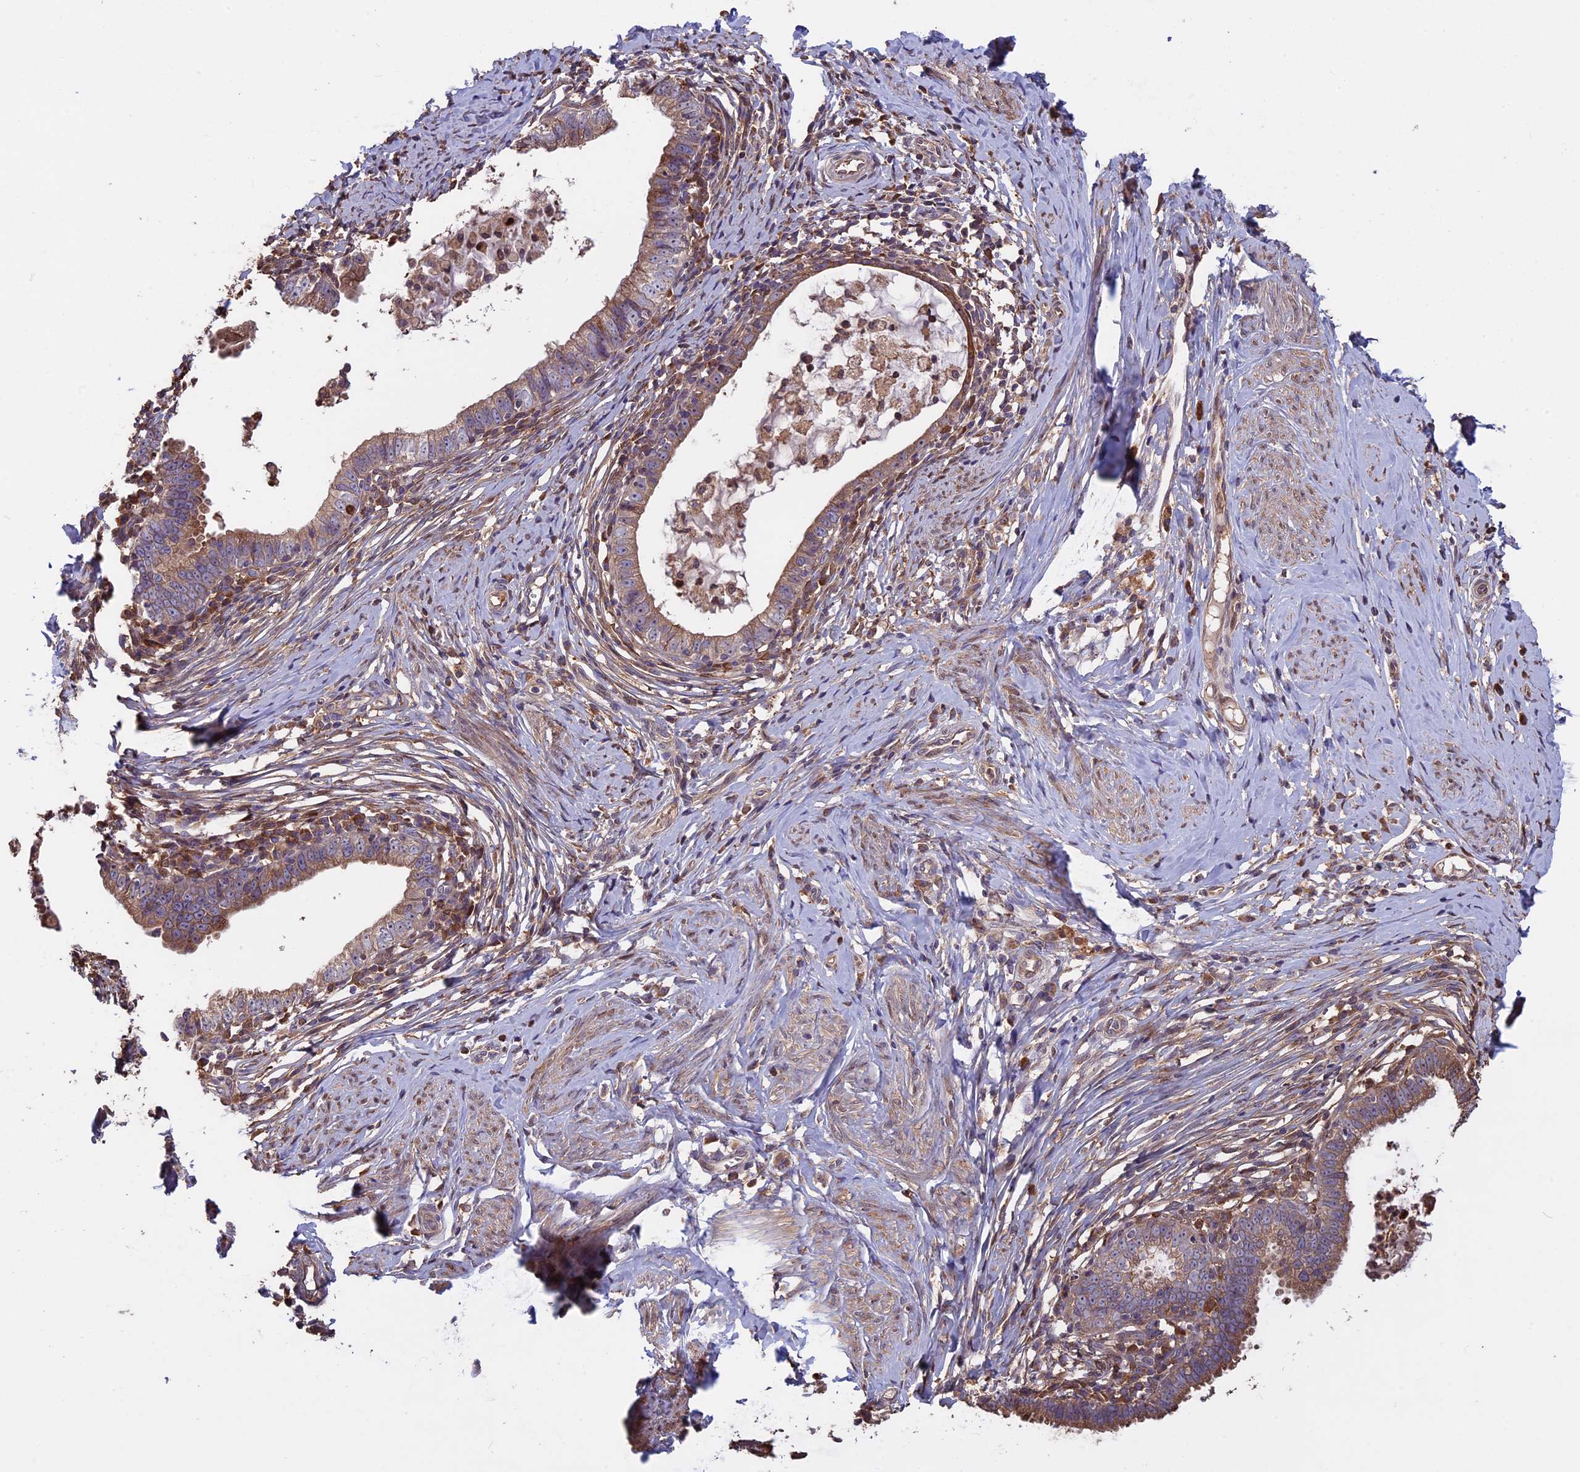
{"staining": {"intensity": "weak", "quantity": ">75%", "location": "cytoplasmic/membranous"}, "tissue": "cervical cancer", "cell_type": "Tumor cells", "image_type": "cancer", "snomed": [{"axis": "morphology", "description": "Adenocarcinoma, NOS"}, {"axis": "topography", "description": "Cervix"}], "caption": "Weak cytoplasmic/membranous staining is seen in about >75% of tumor cells in cervical cancer (adenocarcinoma). The staining is performed using DAB (3,3'-diaminobenzidine) brown chromogen to label protein expression. The nuclei are counter-stained blue using hematoxylin.", "gene": "VWA3A", "patient": {"sex": "female", "age": 36}}